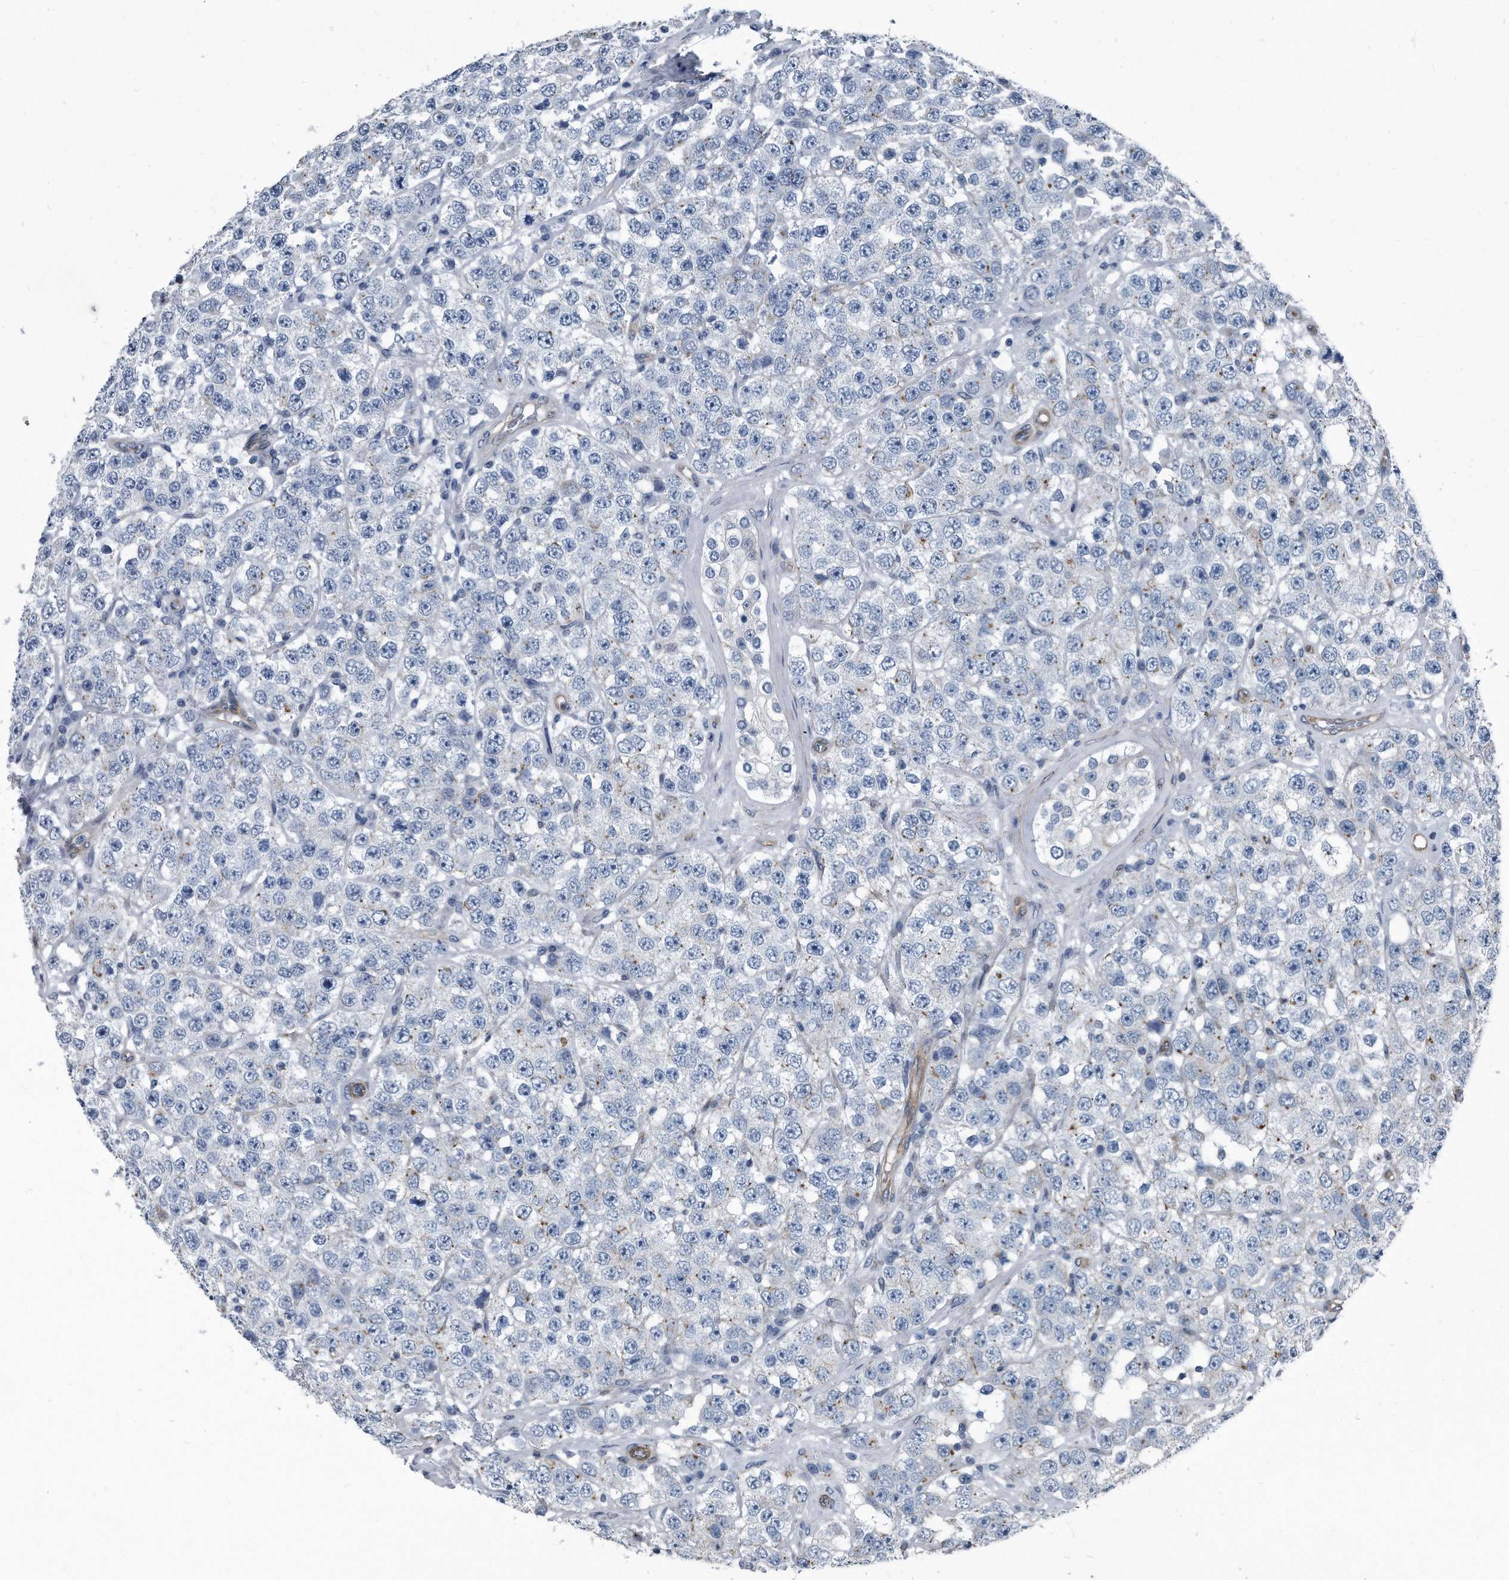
{"staining": {"intensity": "negative", "quantity": "none", "location": "none"}, "tissue": "testis cancer", "cell_type": "Tumor cells", "image_type": "cancer", "snomed": [{"axis": "morphology", "description": "Seminoma, NOS"}, {"axis": "topography", "description": "Testis"}], "caption": "Tumor cells are negative for protein expression in human seminoma (testis).", "gene": "PLEC", "patient": {"sex": "male", "age": 28}}